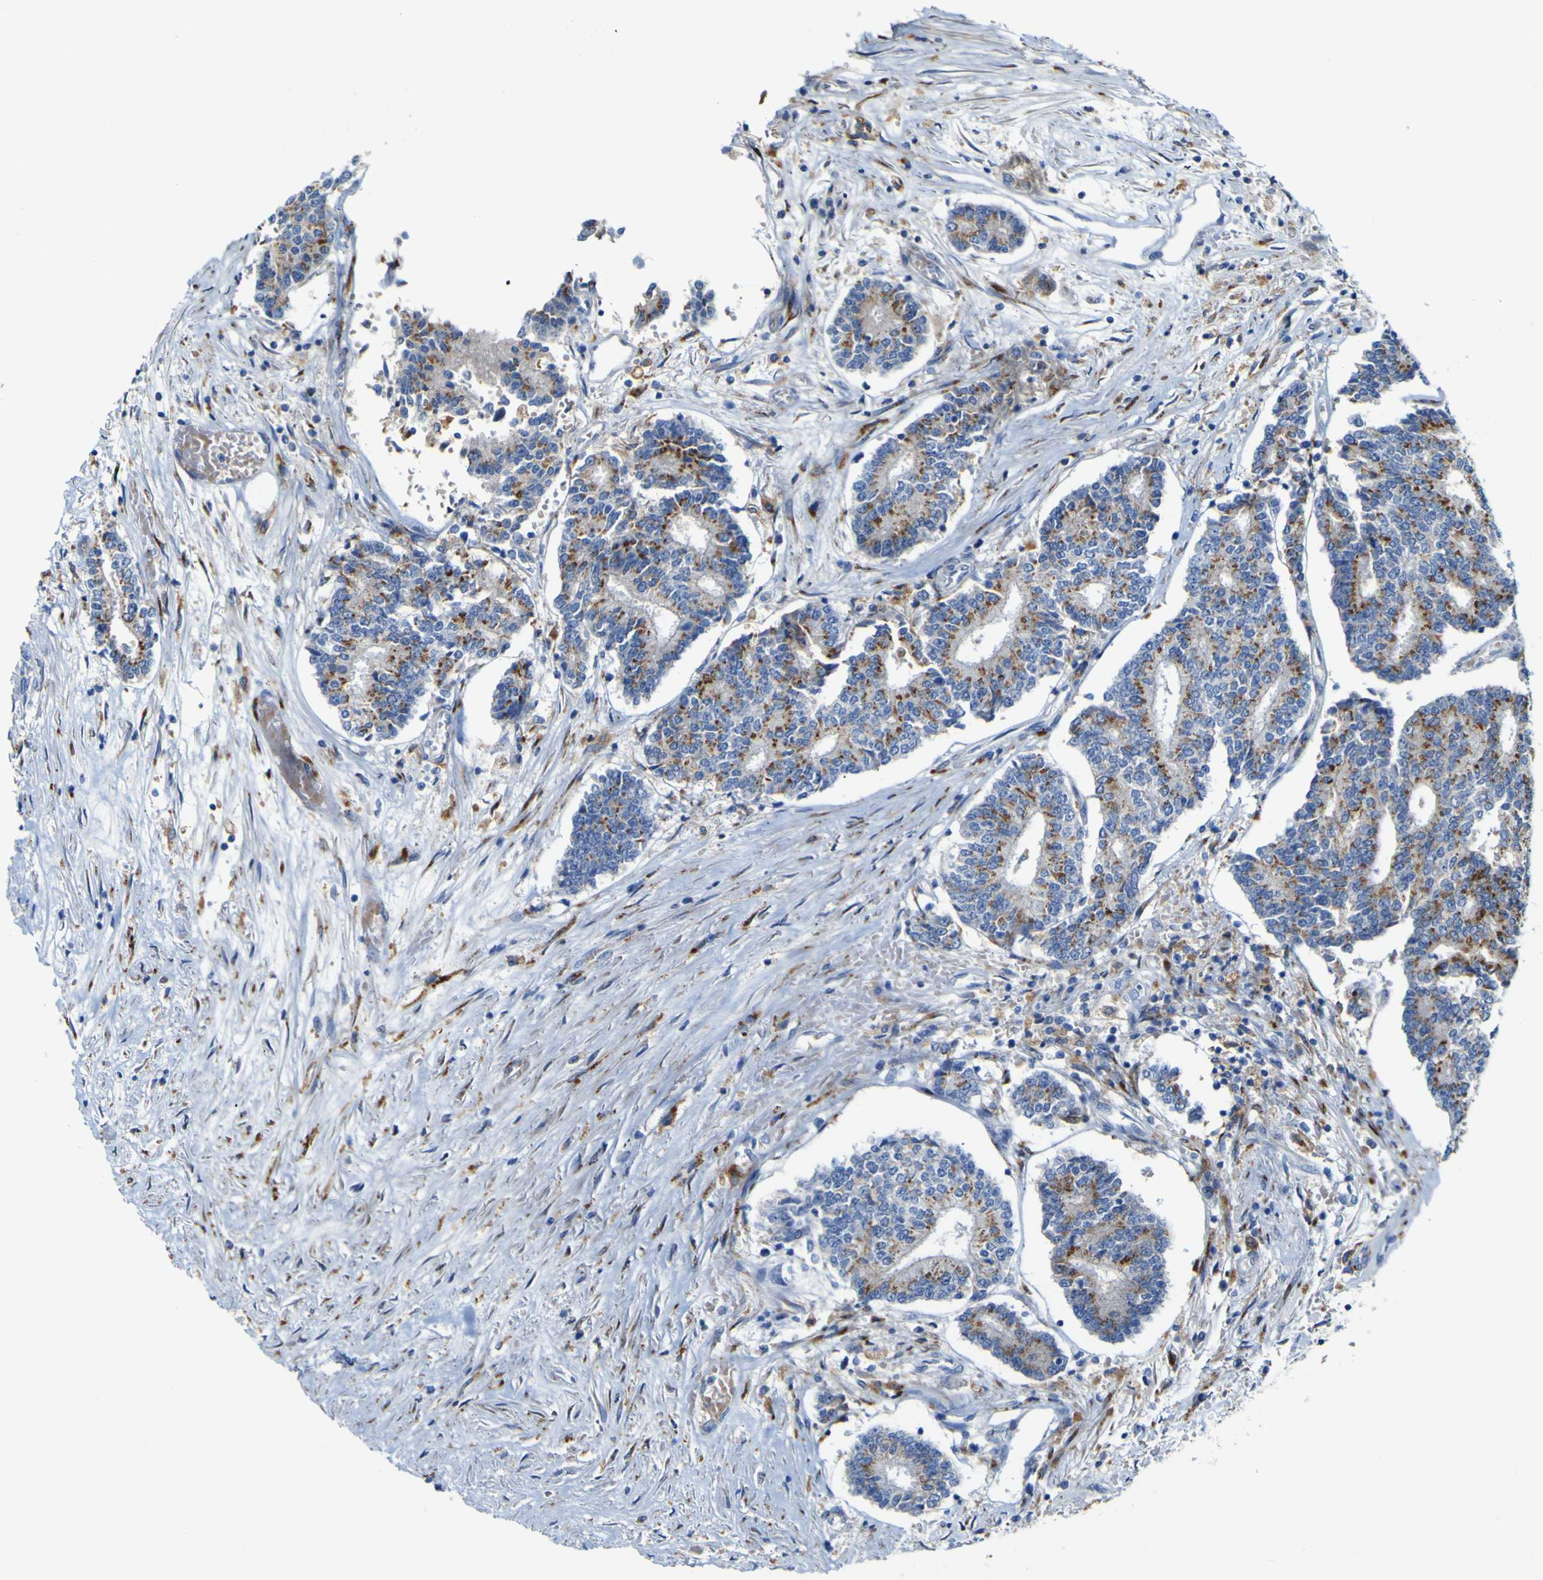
{"staining": {"intensity": "moderate", "quantity": ">75%", "location": "cytoplasmic/membranous"}, "tissue": "prostate cancer", "cell_type": "Tumor cells", "image_type": "cancer", "snomed": [{"axis": "morphology", "description": "Normal tissue, NOS"}, {"axis": "morphology", "description": "Adenocarcinoma, High grade"}, {"axis": "topography", "description": "Prostate"}, {"axis": "topography", "description": "Seminal veicle"}], "caption": "This is an image of IHC staining of prostate cancer, which shows moderate expression in the cytoplasmic/membranous of tumor cells.", "gene": "PTPRF", "patient": {"sex": "male", "age": 55}}